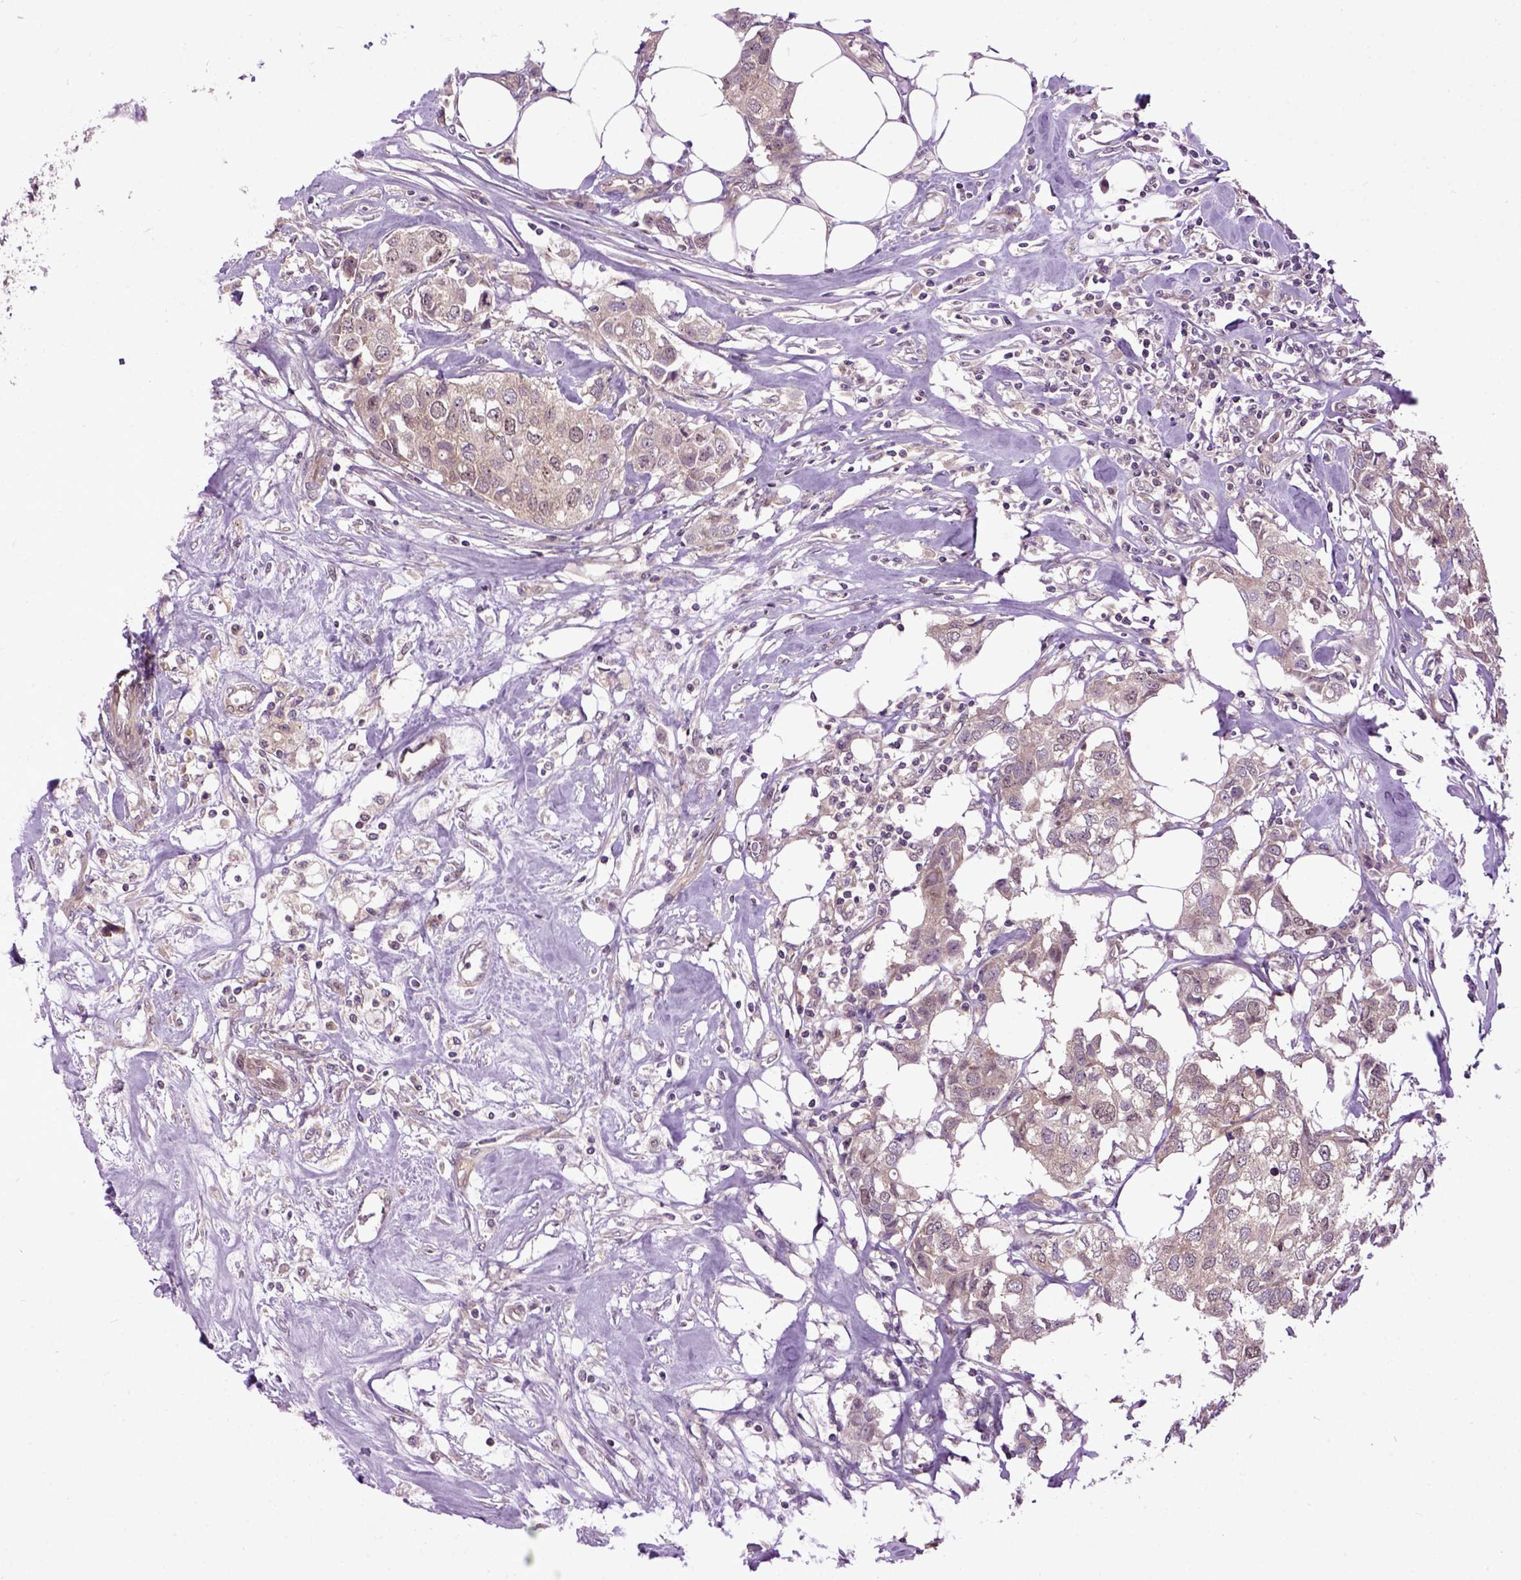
{"staining": {"intensity": "weak", "quantity": ">75%", "location": "cytoplasmic/membranous"}, "tissue": "breast cancer", "cell_type": "Tumor cells", "image_type": "cancer", "snomed": [{"axis": "morphology", "description": "Duct carcinoma"}, {"axis": "topography", "description": "Breast"}], "caption": "High-magnification brightfield microscopy of breast cancer stained with DAB (3,3'-diaminobenzidine) (brown) and counterstained with hematoxylin (blue). tumor cells exhibit weak cytoplasmic/membranous expression is seen in approximately>75% of cells.", "gene": "WDR48", "patient": {"sex": "female", "age": 80}}